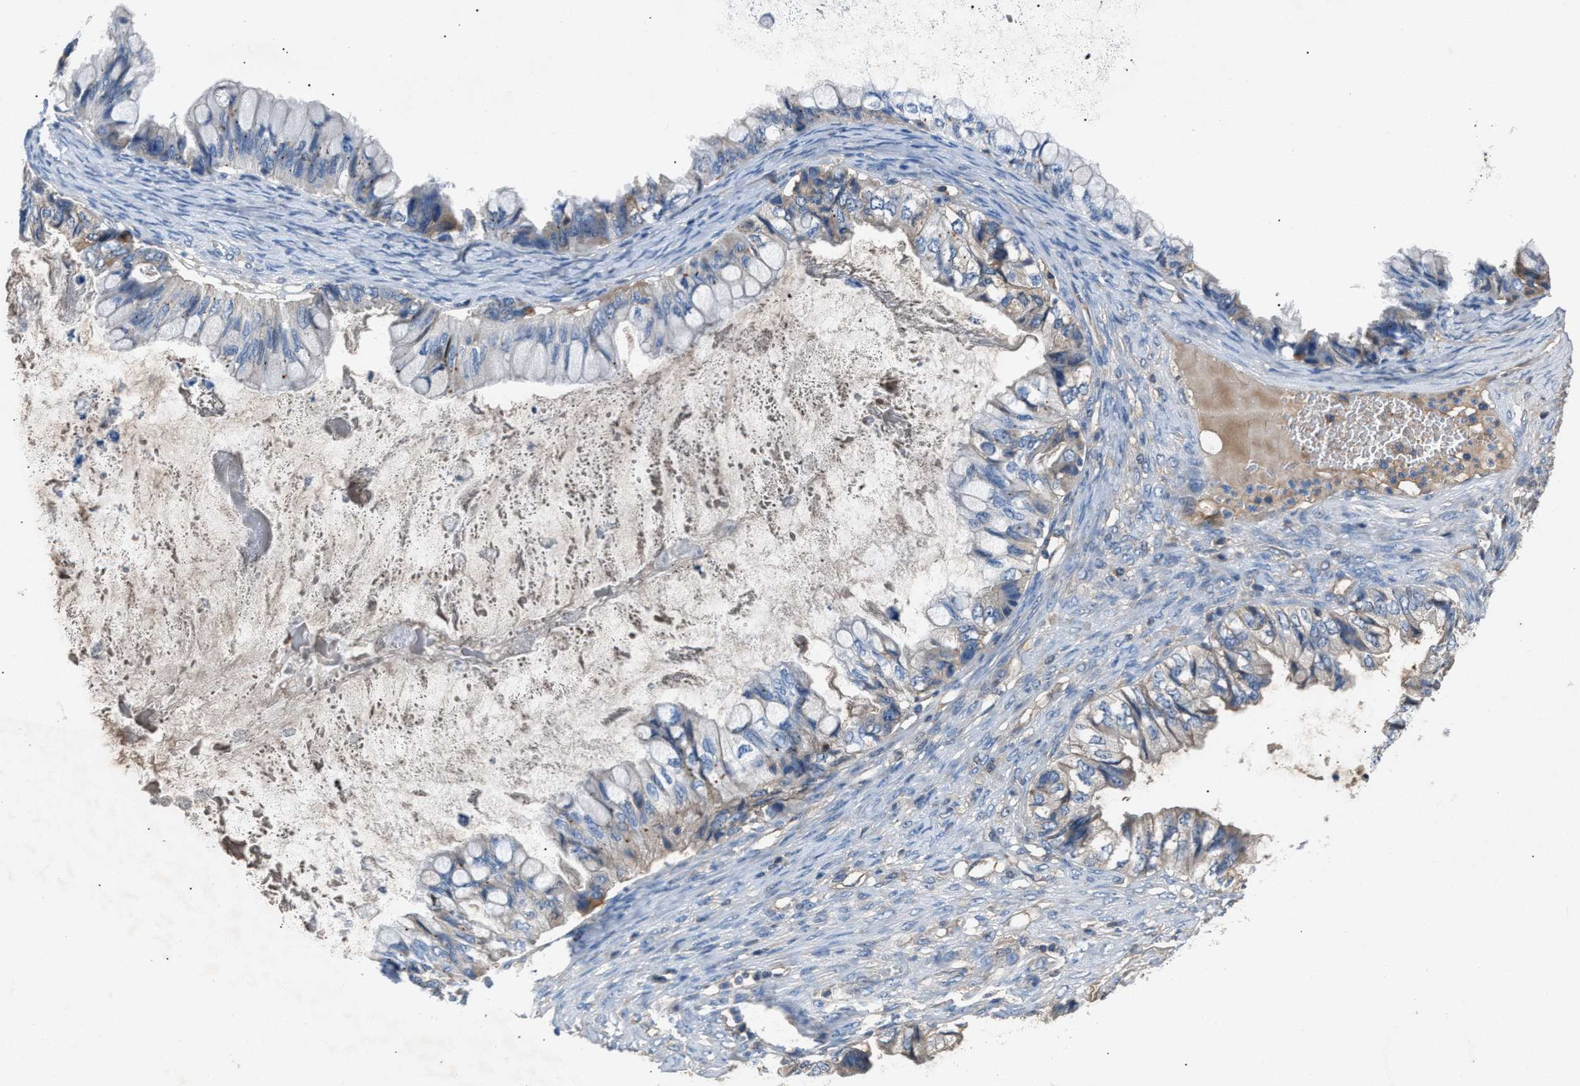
{"staining": {"intensity": "weak", "quantity": "<25%", "location": "cytoplasmic/membranous"}, "tissue": "ovarian cancer", "cell_type": "Tumor cells", "image_type": "cancer", "snomed": [{"axis": "morphology", "description": "Cystadenocarcinoma, mucinous, NOS"}, {"axis": "topography", "description": "Ovary"}], "caption": "There is no significant positivity in tumor cells of mucinous cystadenocarcinoma (ovarian). The staining was performed using DAB to visualize the protein expression in brown, while the nuclei were stained in blue with hematoxylin (Magnification: 20x).", "gene": "DNAAF5", "patient": {"sex": "female", "age": 80}}